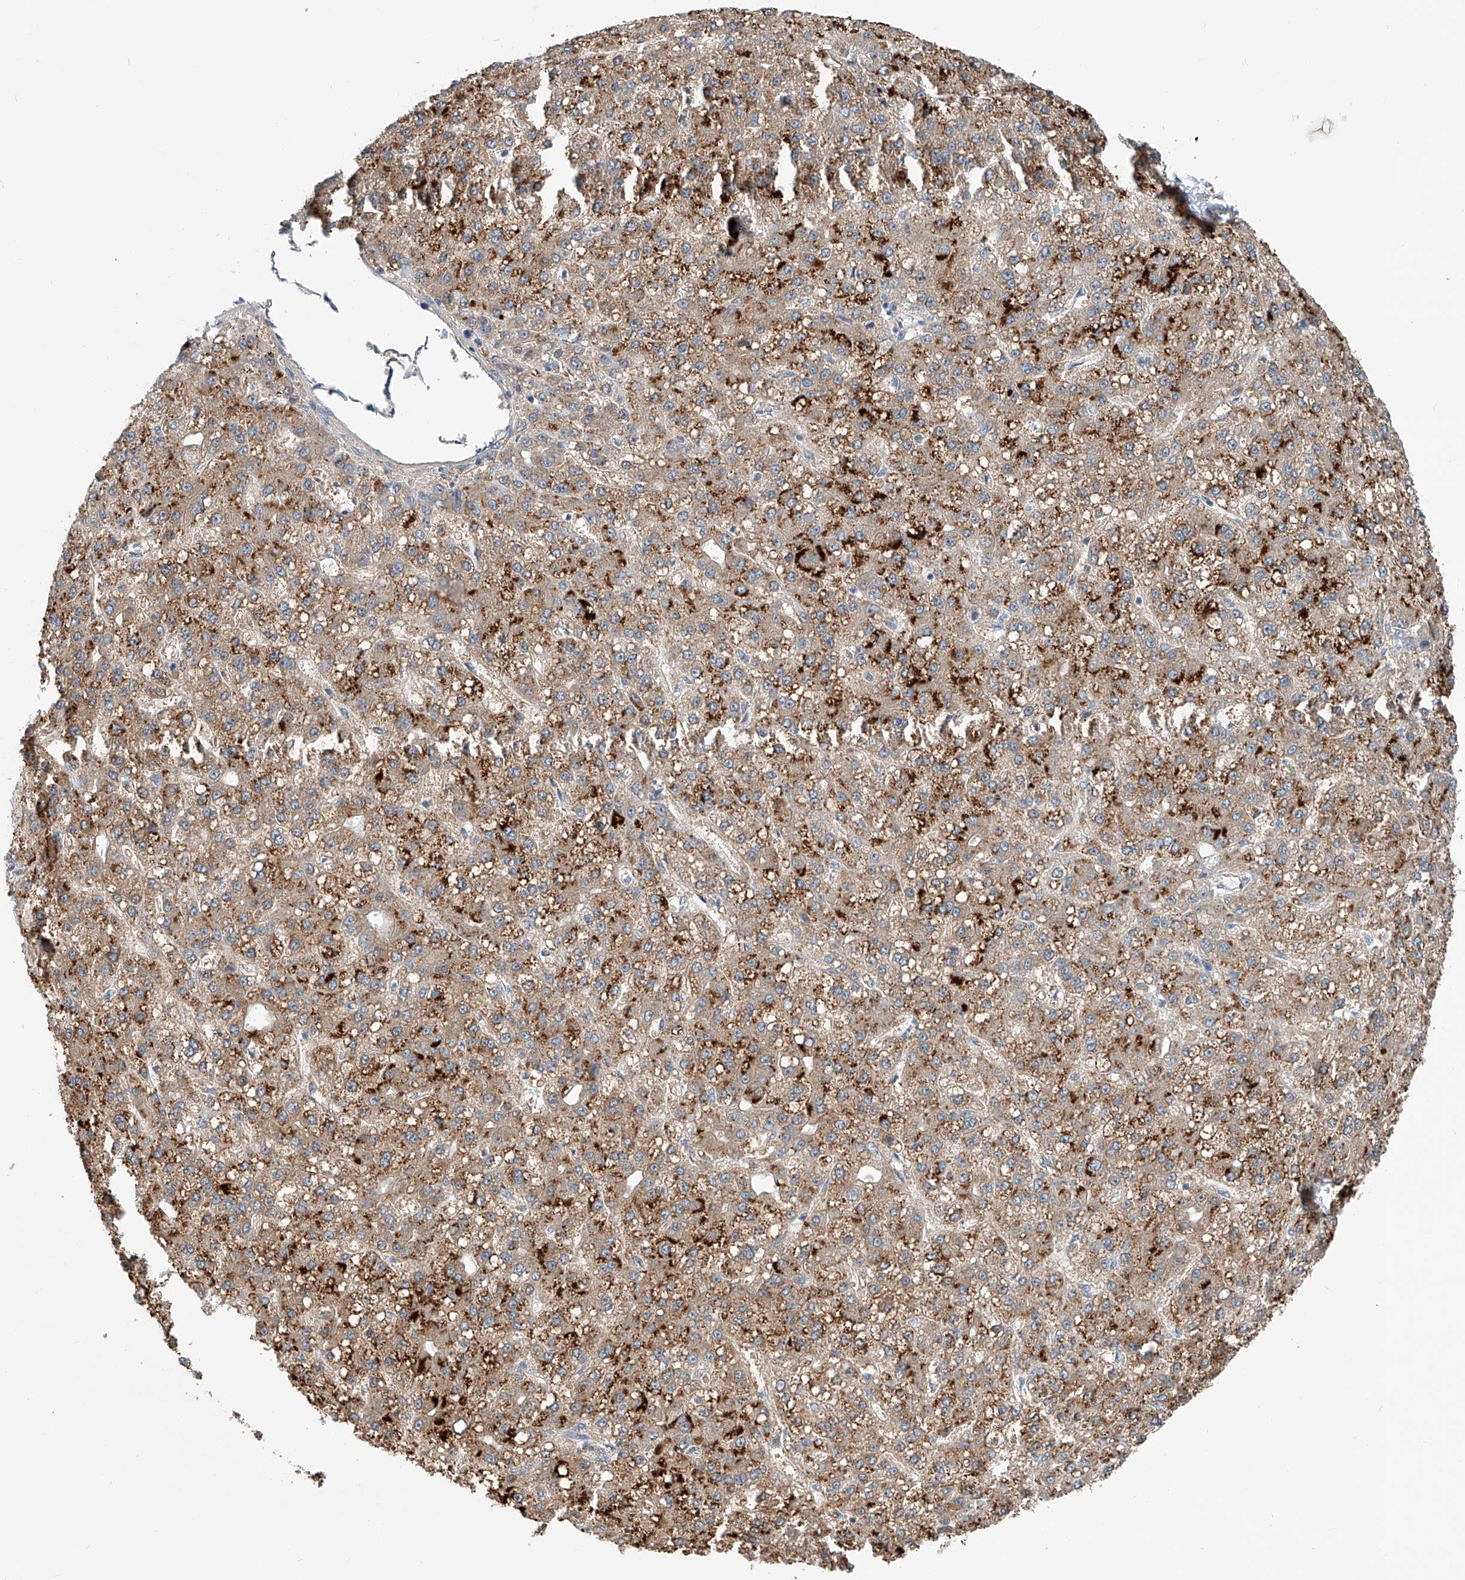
{"staining": {"intensity": "moderate", "quantity": ">75%", "location": "cytoplasmic/membranous"}, "tissue": "liver cancer", "cell_type": "Tumor cells", "image_type": "cancer", "snomed": [{"axis": "morphology", "description": "Carcinoma, Hepatocellular, NOS"}, {"axis": "topography", "description": "Liver"}], "caption": "Immunohistochemical staining of liver cancer shows medium levels of moderate cytoplasmic/membranous protein expression in approximately >75% of tumor cells. (Stains: DAB in brown, nuclei in blue, Microscopy: brightfield microscopy at high magnification).", "gene": "SLC22A7", "patient": {"sex": "male", "age": 67}}